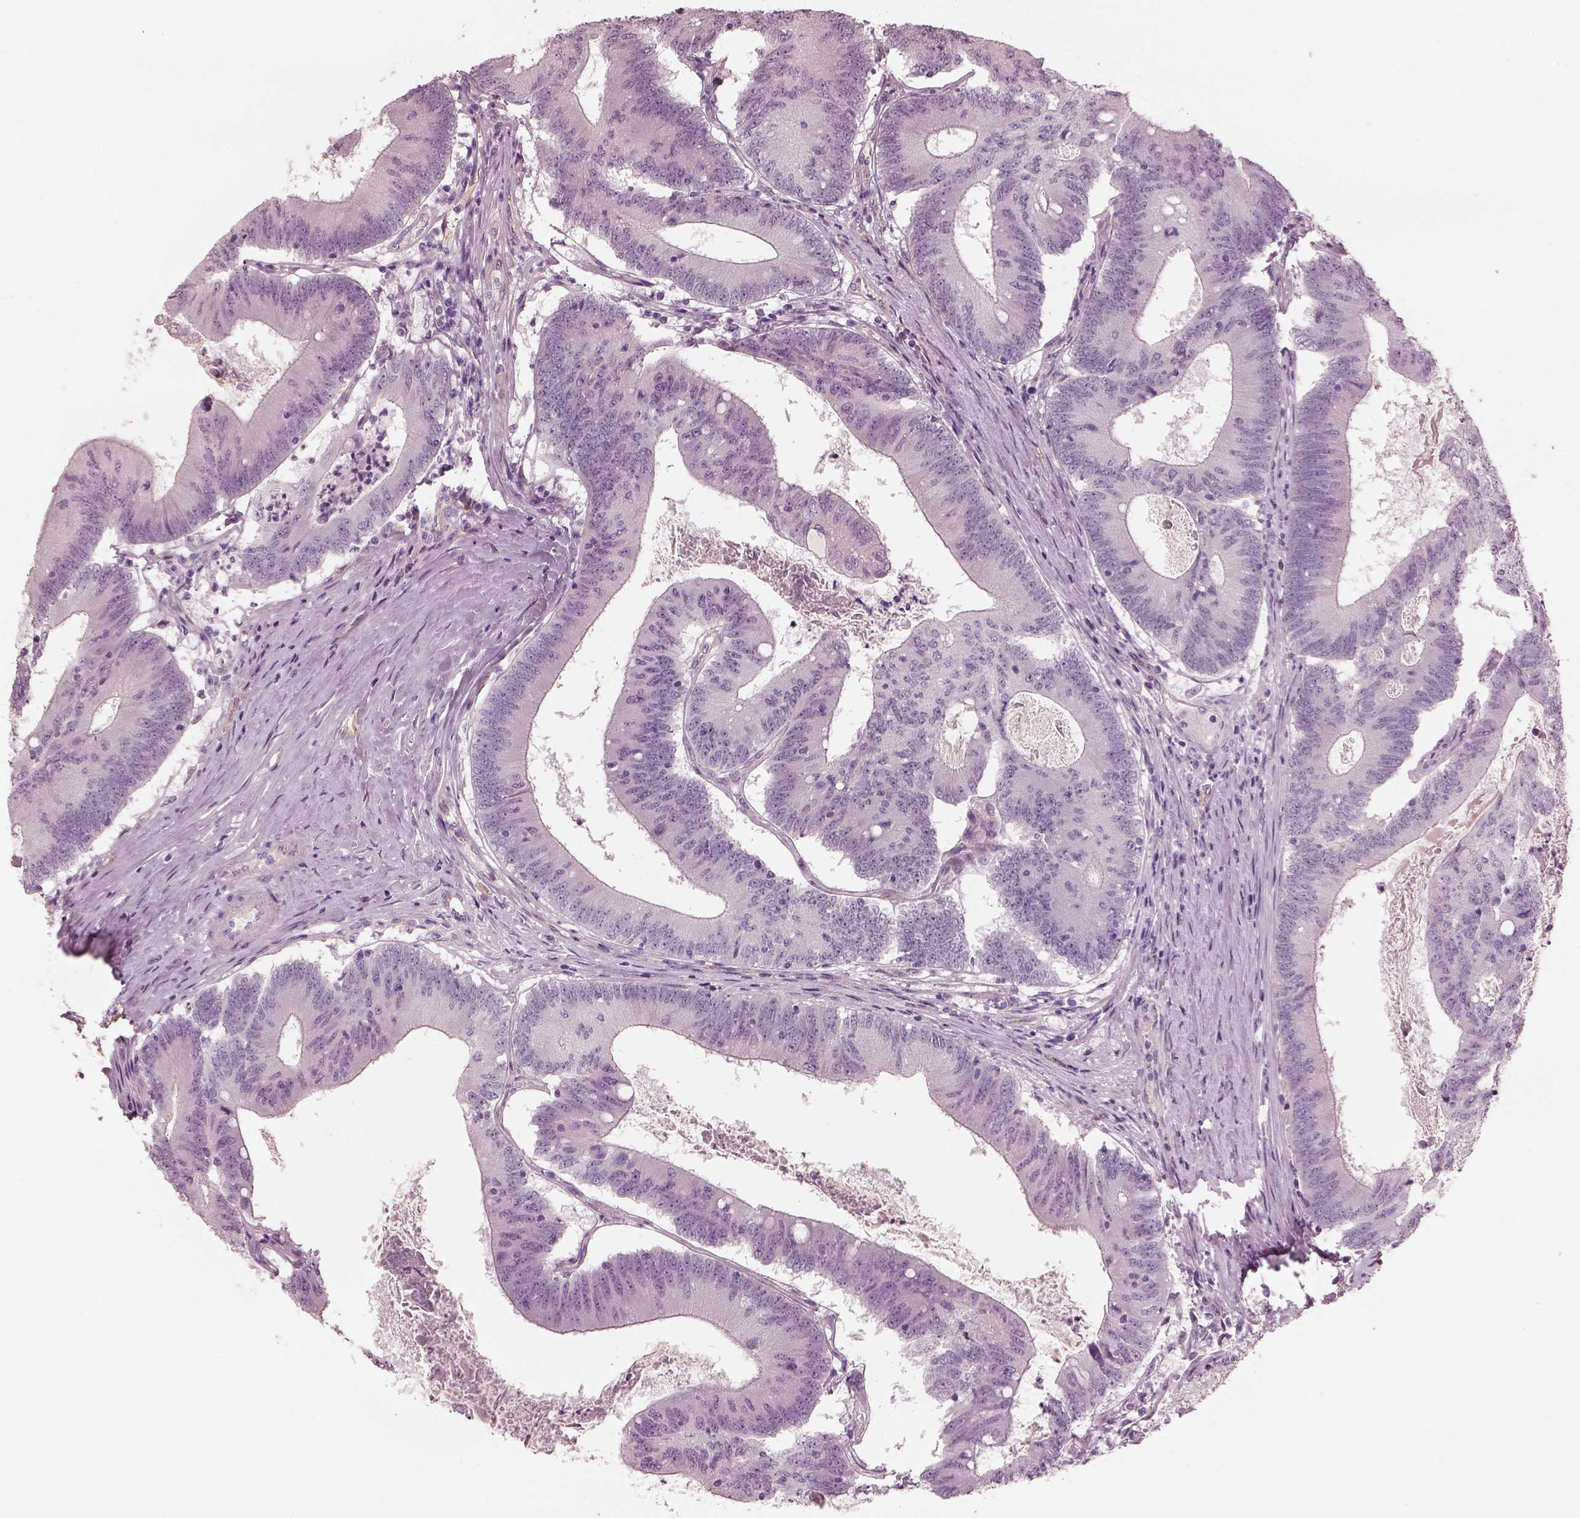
{"staining": {"intensity": "negative", "quantity": "none", "location": "none"}, "tissue": "colorectal cancer", "cell_type": "Tumor cells", "image_type": "cancer", "snomed": [{"axis": "morphology", "description": "Adenocarcinoma, NOS"}, {"axis": "topography", "description": "Colon"}], "caption": "An immunohistochemistry photomicrograph of colorectal cancer is shown. There is no staining in tumor cells of colorectal cancer.", "gene": "EIF4E1B", "patient": {"sex": "female", "age": 70}}